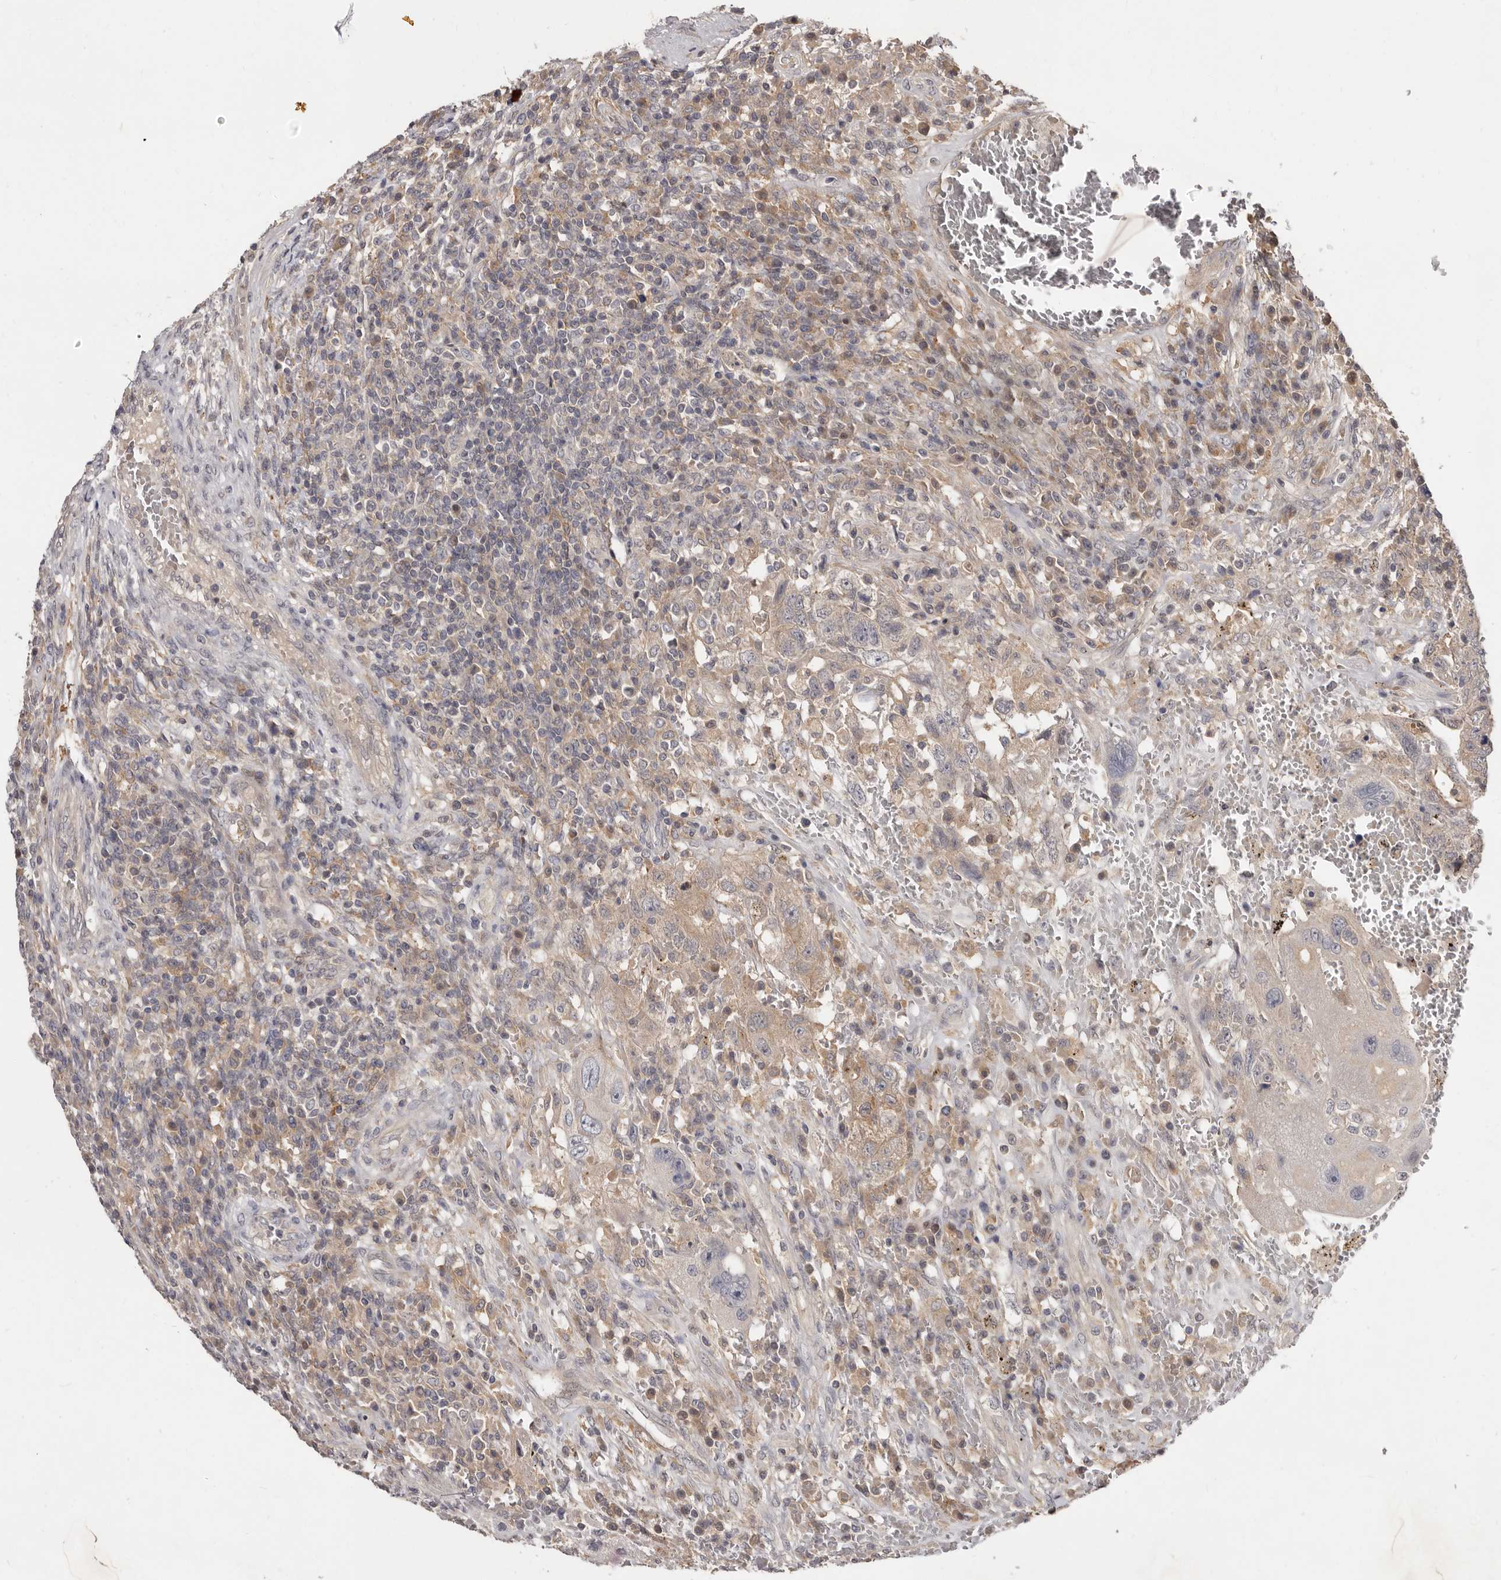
{"staining": {"intensity": "weak", "quantity": "25%-75%", "location": "cytoplasmic/membranous"}, "tissue": "testis cancer", "cell_type": "Tumor cells", "image_type": "cancer", "snomed": [{"axis": "morphology", "description": "Carcinoma, Embryonal, NOS"}, {"axis": "topography", "description": "Testis"}], "caption": "Human testis cancer stained for a protein (brown) shows weak cytoplasmic/membranous positive staining in about 25%-75% of tumor cells.", "gene": "INAVA", "patient": {"sex": "male", "age": 26}}